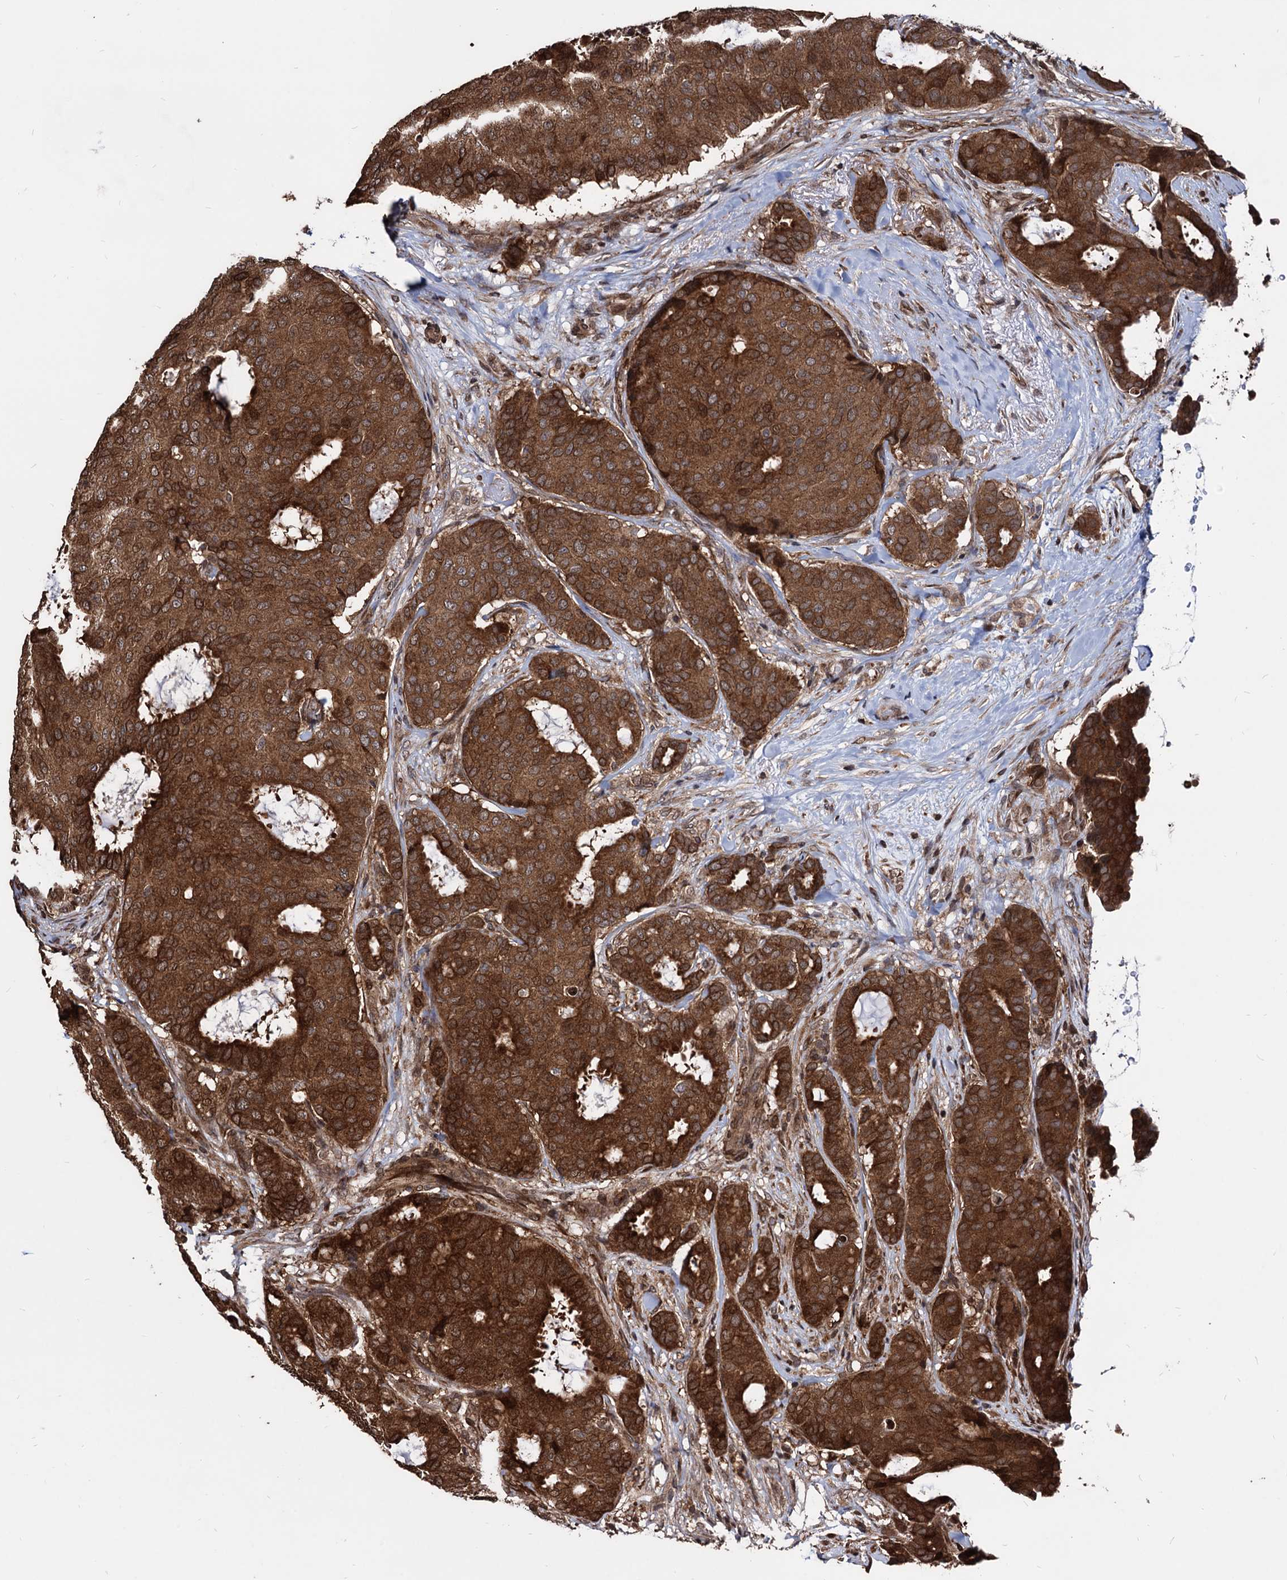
{"staining": {"intensity": "strong", "quantity": ">75%", "location": "cytoplasmic/membranous"}, "tissue": "breast cancer", "cell_type": "Tumor cells", "image_type": "cancer", "snomed": [{"axis": "morphology", "description": "Duct carcinoma"}, {"axis": "topography", "description": "Breast"}], "caption": "Strong cytoplasmic/membranous protein positivity is appreciated in about >75% of tumor cells in infiltrating ductal carcinoma (breast).", "gene": "ANKRD12", "patient": {"sex": "female", "age": 75}}